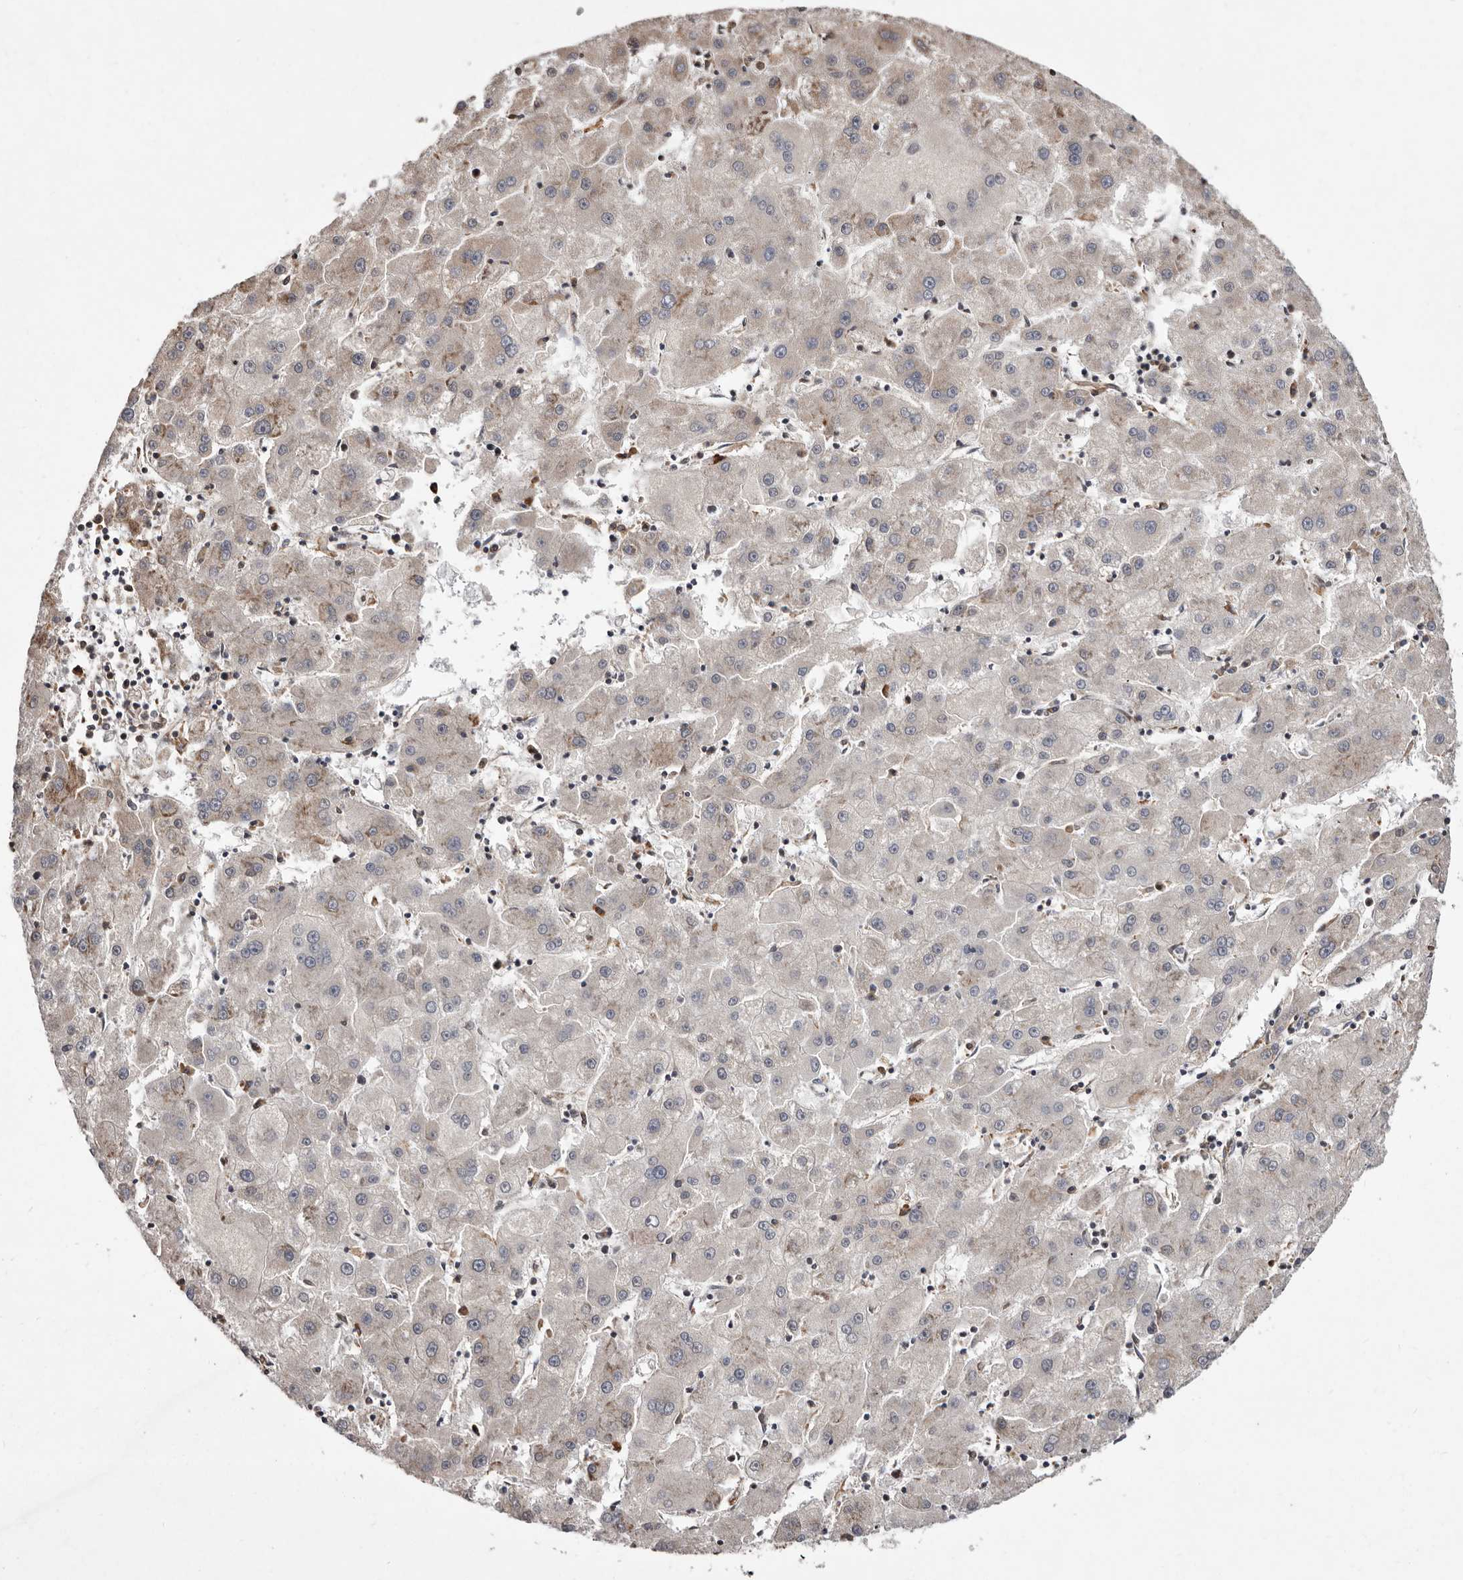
{"staining": {"intensity": "negative", "quantity": "none", "location": "none"}, "tissue": "liver cancer", "cell_type": "Tumor cells", "image_type": "cancer", "snomed": [{"axis": "morphology", "description": "Carcinoma, Hepatocellular, NOS"}, {"axis": "topography", "description": "Liver"}], "caption": "Tumor cells are negative for brown protein staining in liver cancer.", "gene": "RRM2B", "patient": {"sex": "male", "age": 72}}